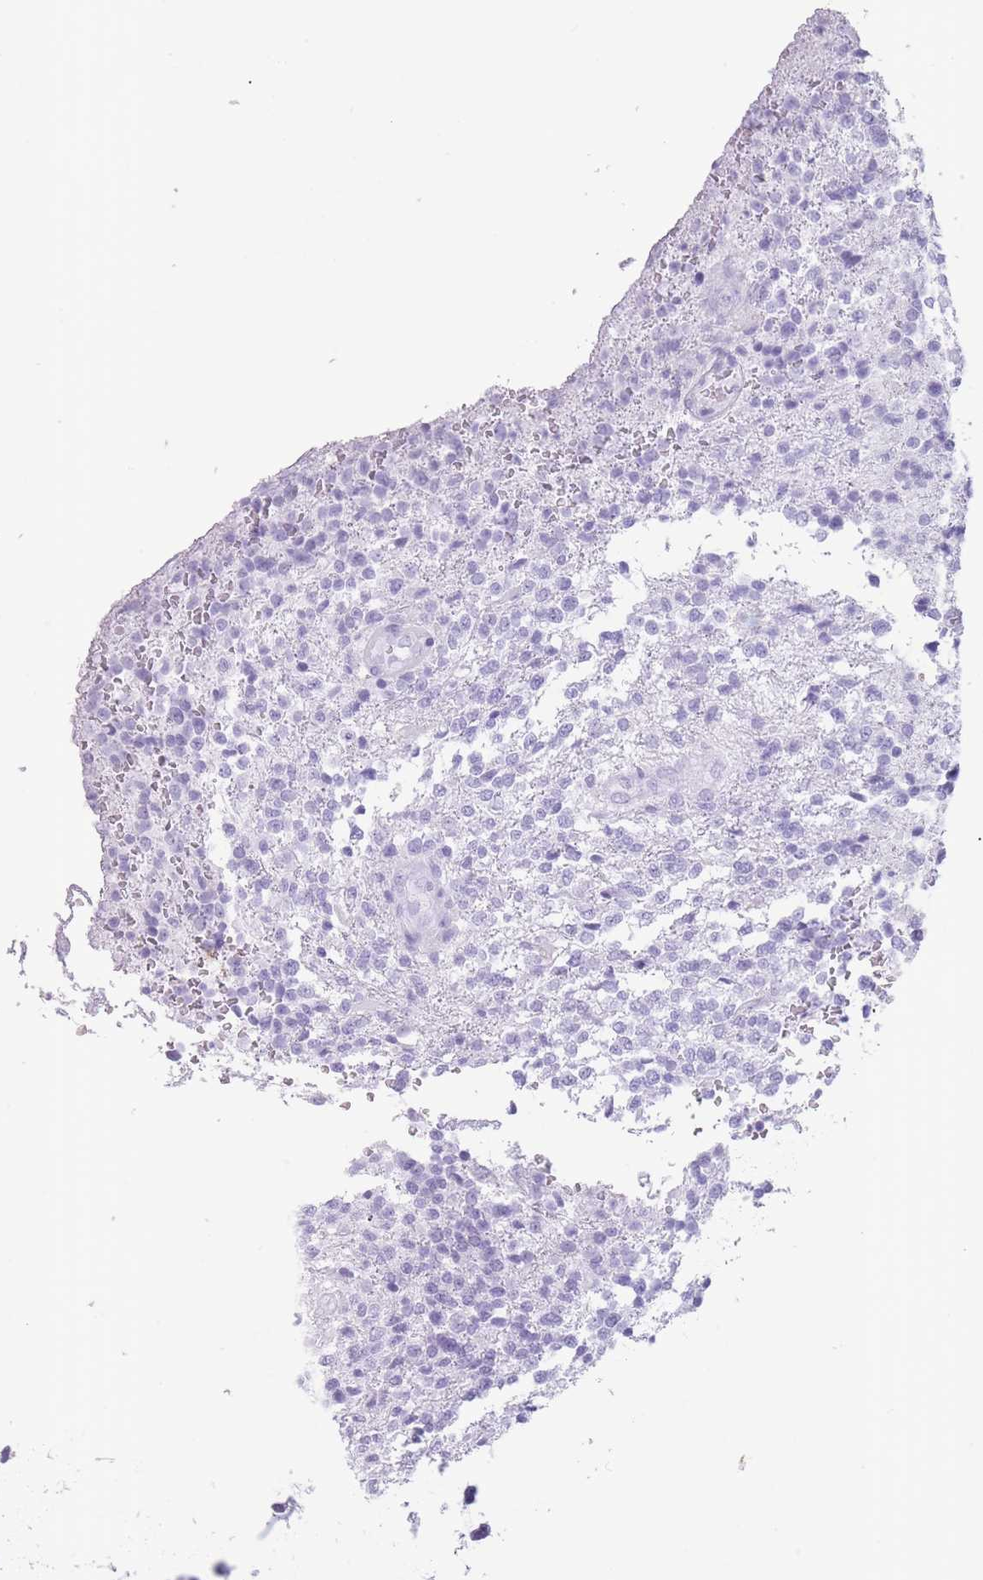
{"staining": {"intensity": "negative", "quantity": "none", "location": "none"}, "tissue": "glioma", "cell_type": "Tumor cells", "image_type": "cancer", "snomed": [{"axis": "morphology", "description": "Glioma, malignant, High grade"}, {"axis": "topography", "description": "Brain"}], "caption": "Immunohistochemistry (IHC) image of malignant high-grade glioma stained for a protein (brown), which displays no expression in tumor cells.", "gene": "OR4F21", "patient": {"sex": "male", "age": 56}}